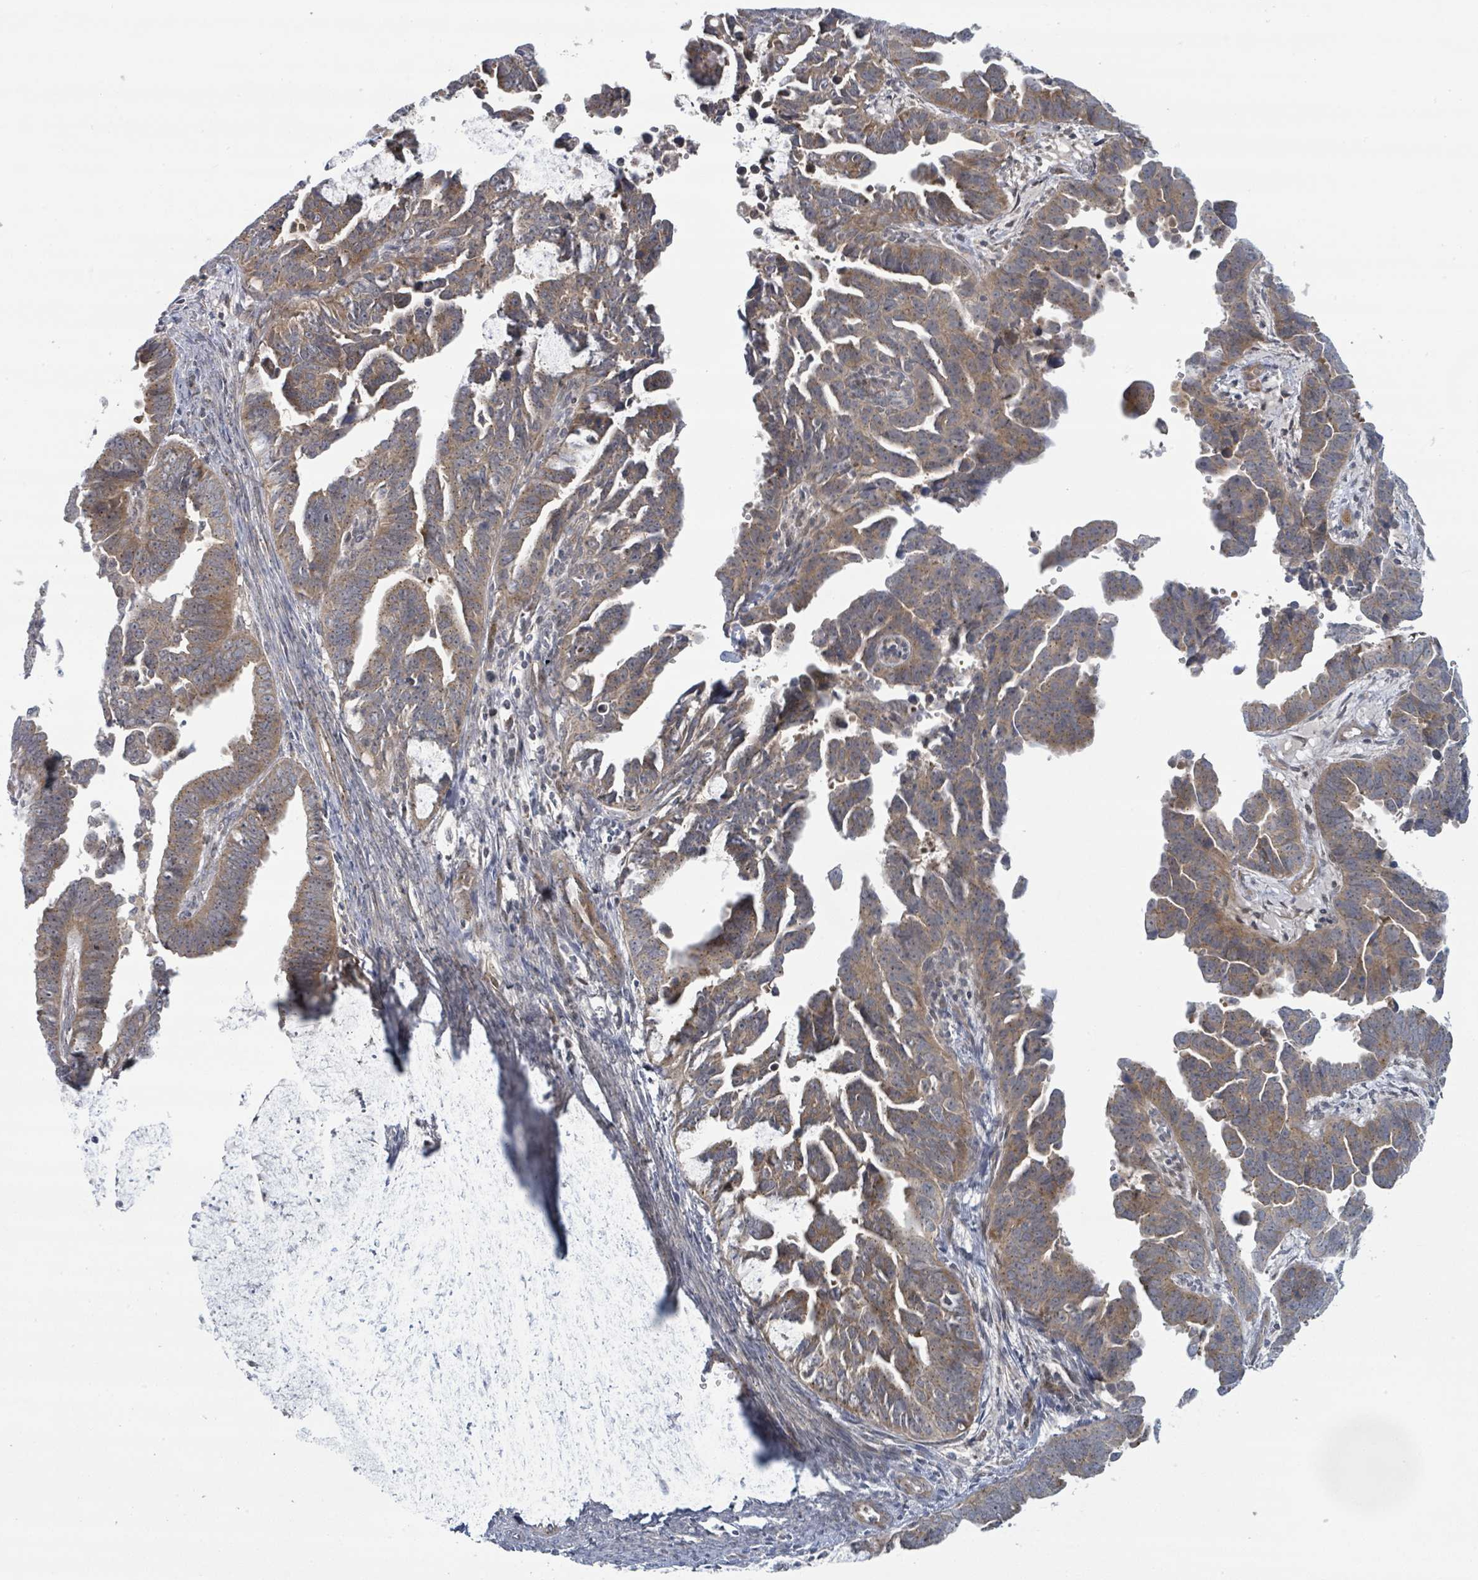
{"staining": {"intensity": "moderate", "quantity": ">75%", "location": "cytoplasmic/membranous"}, "tissue": "endometrial cancer", "cell_type": "Tumor cells", "image_type": "cancer", "snomed": [{"axis": "morphology", "description": "Adenocarcinoma, NOS"}, {"axis": "topography", "description": "Endometrium"}], "caption": "Adenocarcinoma (endometrial) stained with a protein marker displays moderate staining in tumor cells.", "gene": "COL5A3", "patient": {"sex": "female", "age": 75}}